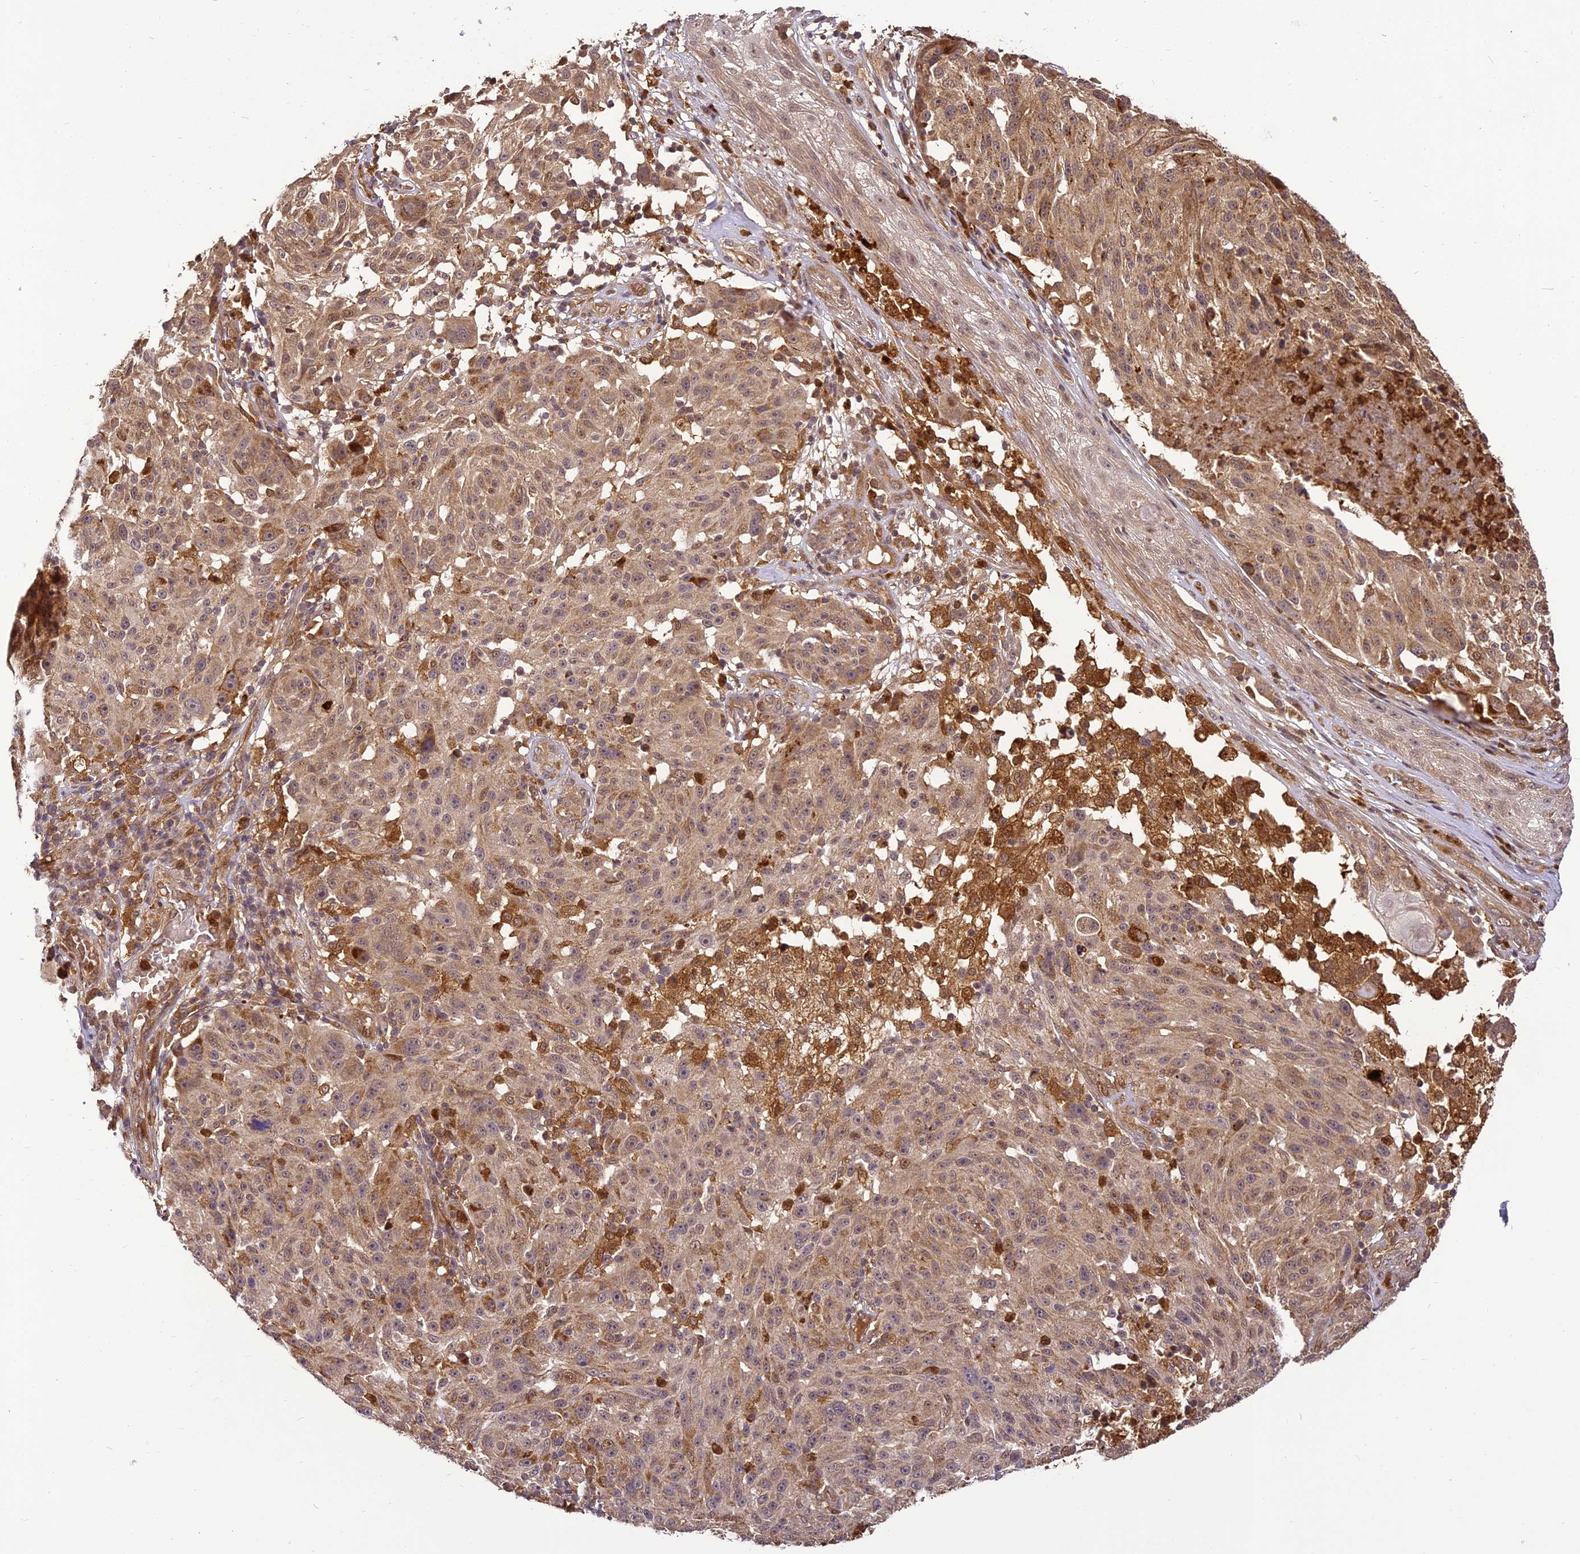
{"staining": {"intensity": "weak", "quantity": "25%-75%", "location": "cytoplasmic/membranous"}, "tissue": "melanoma", "cell_type": "Tumor cells", "image_type": "cancer", "snomed": [{"axis": "morphology", "description": "Malignant melanoma, NOS"}, {"axis": "topography", "description": "Skin"}], "caption": "Protein staining reveals weak cytoplasmic/membranous positivity in about 25%-75% of tumor cells in melanoma.", "gene": "BCDIN3D", "patient": {"sex": "male", "age": 53}}